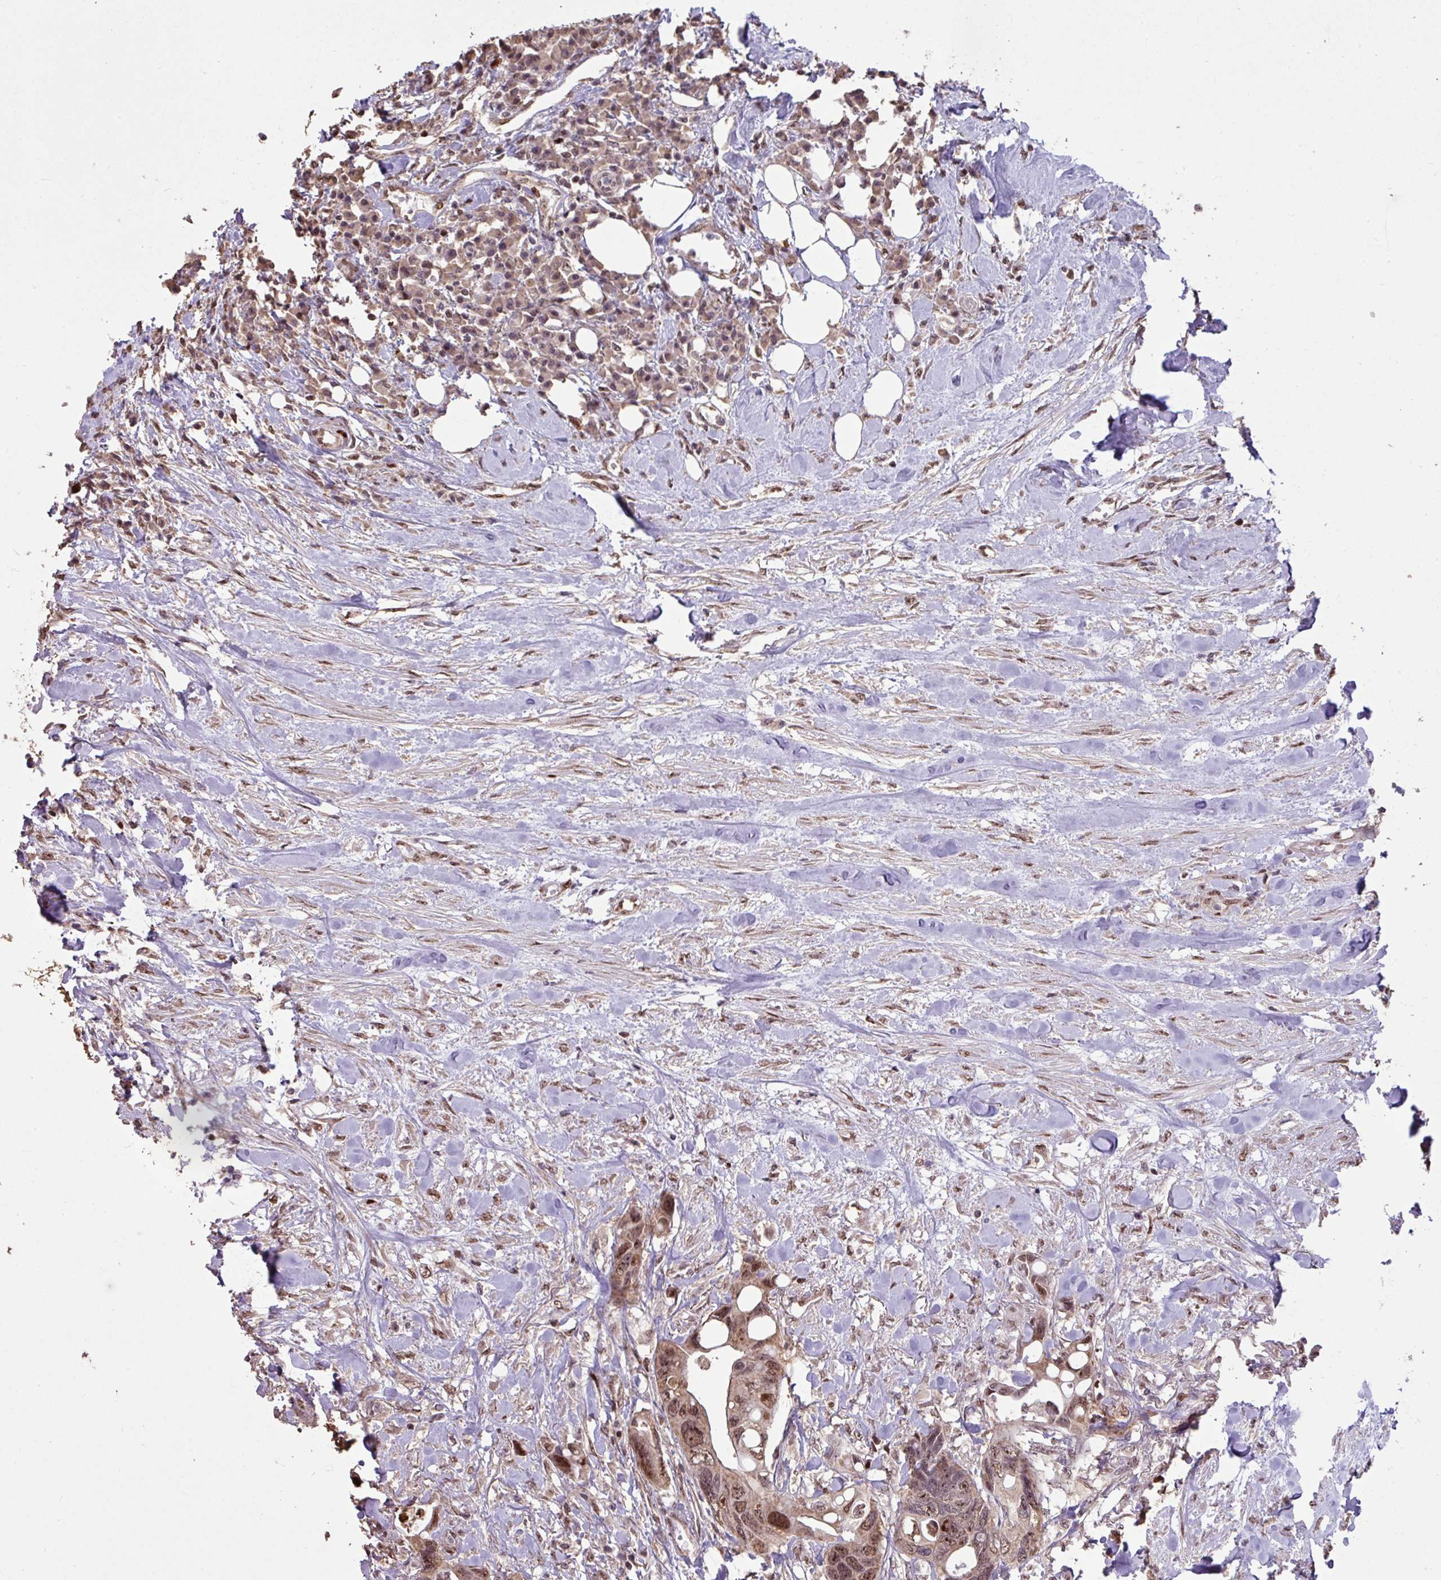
{"staining": {"intensity": "moderate", "quantity": ">75%", "location": "nuclear"}, "tissue": "colorectal cancer", "cell_type": "Tumor cells", "image_type": "cancer", "snomed": [{"axis": "morphology", "description": "Adenocarcinoma, NOS"}, {"axis": "topography", "description": "Rectum"}], "caption": "This photomicrograph shows immunohistochemistry (IHC) staining of adenocarcinoma (colorectal), with medium moderate nuclear staining in about >75% of tumor cells.", "gene": "ZNF709", "patient": {"sex": "male", "age": 57}}